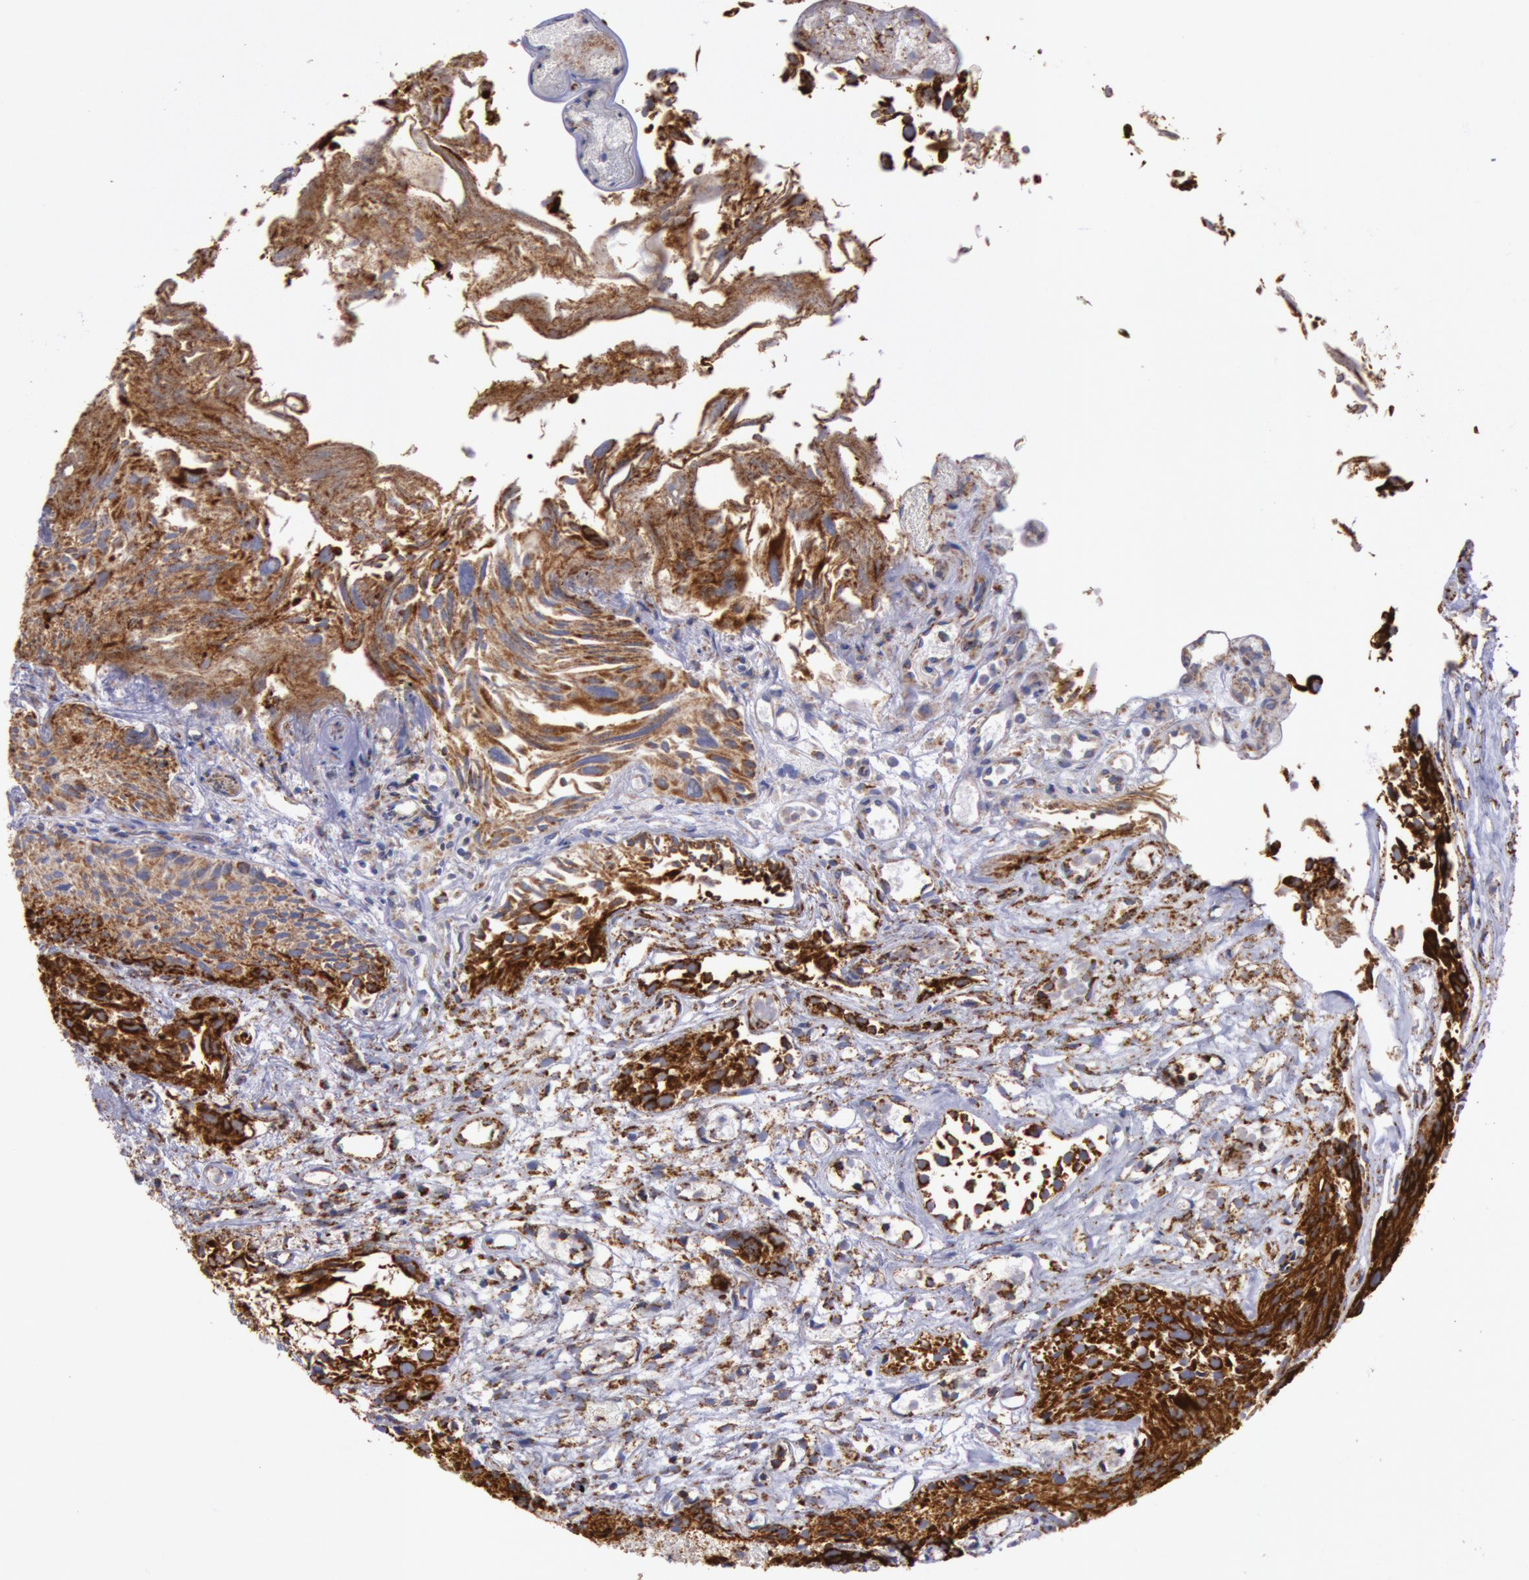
{"staining": {"intensity": "strong", "quantity": ">75%", "location": "cytoplasmic/membranous"}, "tissue": "urothelial cancer", "cell_type": "Tumor cells", "image_type": "cancer", "snomed": [{"axis": "morphology", "description": "Urothelial carcinoma, High grade"}, {"axis": "topography", "description": "Urinary bladder"}], "caption": "Protein analysis of urothelial cancer tissue shows strong cytoplasmic/membranous positivity in about >75% of tumor cells. (Stains: DAB (3,3'-diaminobenzidine) in brown, nuclei in blue, Microscopy: brightfield microscopy at high magnification).", "gene": "CYC1", "patient": {"sex": "female", "age": 78}}